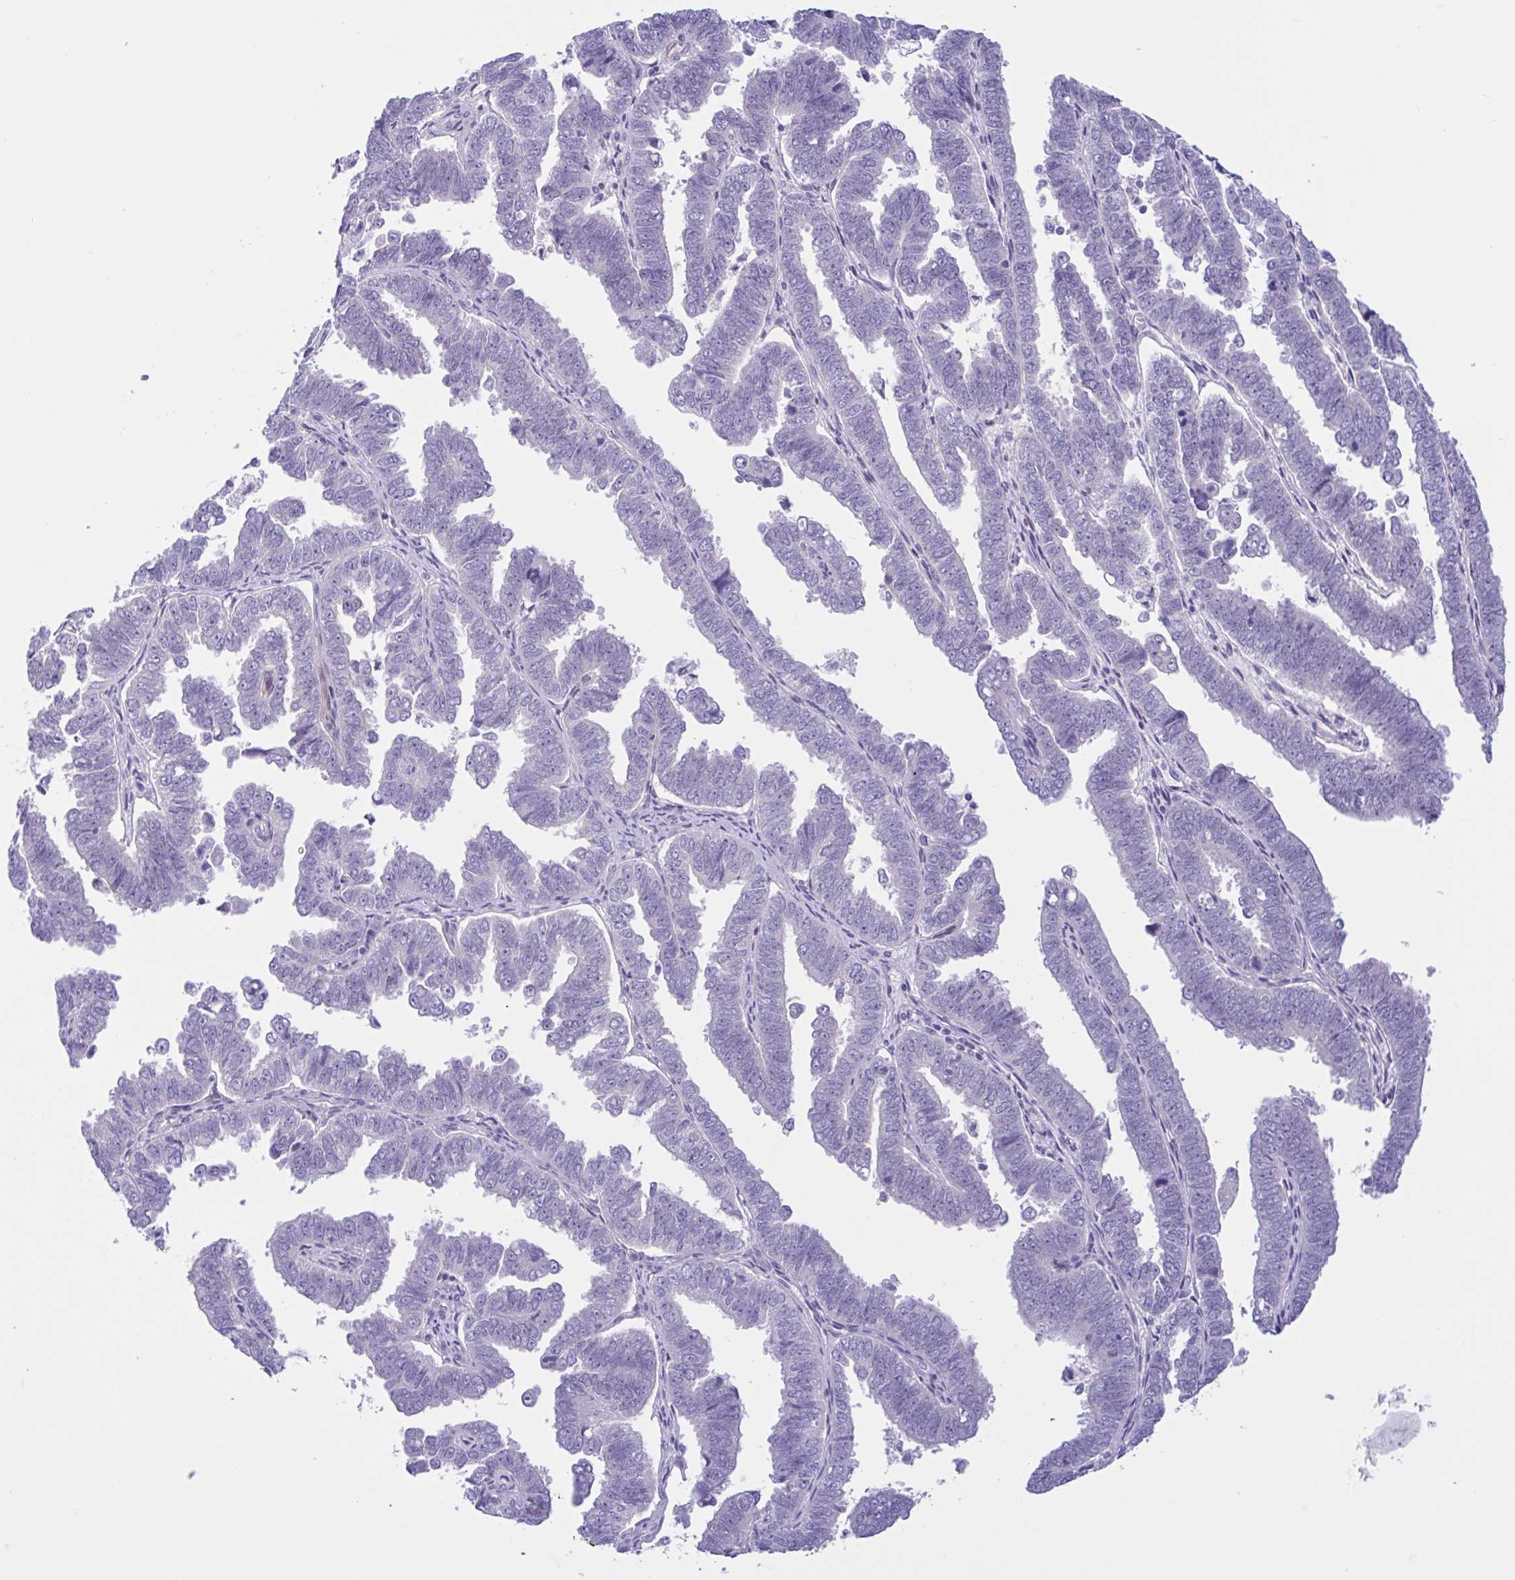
{"staining": {"intensity": "negative", "quantity": "none", "location": "none"}, "tissue": "endometrial cancer", "cell_type": "Tumor cells", "image_type": "cancer", "snomed": [{"axis": "morphology", "description": "Adenocarcinoma, NOS"}, {"axis": "topography", "description": "Endometrium"}], "caption": "Immunohistochemistry (IHC) of human endometrial cancer shows no expression in tumor cells.", "gene": "AHCYL2", "patient": {"sex": "female", "age": 75}}